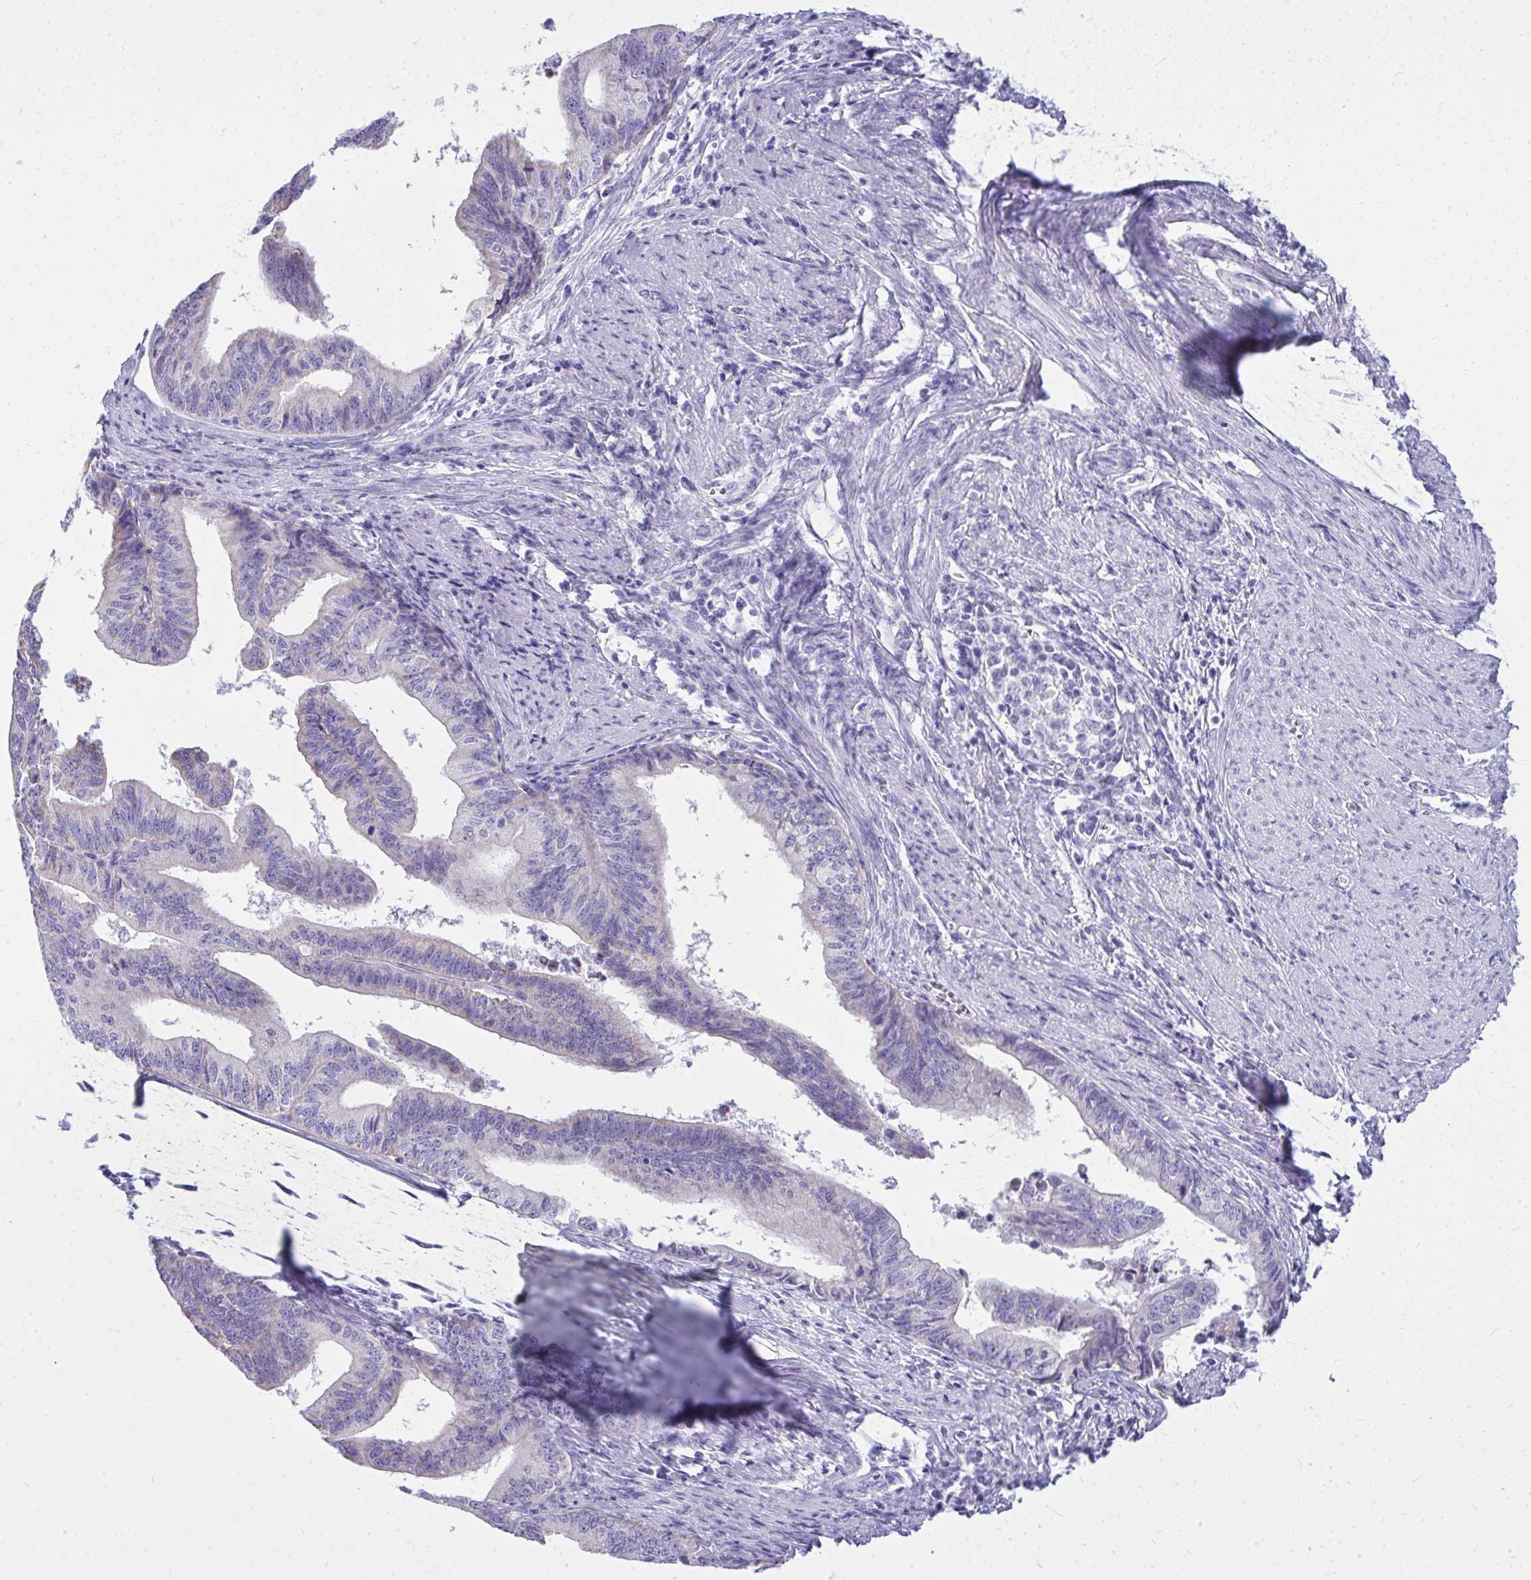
{"staining": {"intensity": "negative", "quantity": "none", "location": "none"}, "tissue": "endometrial cancer", "cell_type": "Tumor cells", "image_type": "cancer", "snomed": [{"axis": "morphology", "description": "Adenocarcinoma, NOS"}, {"axis": "topography", "description": "Endometrium"}], "caption": "This is an immunohistochemistry (IHC) histopathology image of human adenocarcinoma (endometrial). There is no expression in tumor cells.", "gene": "RALYL", "patient": {"sex": "female", "age": 65}}